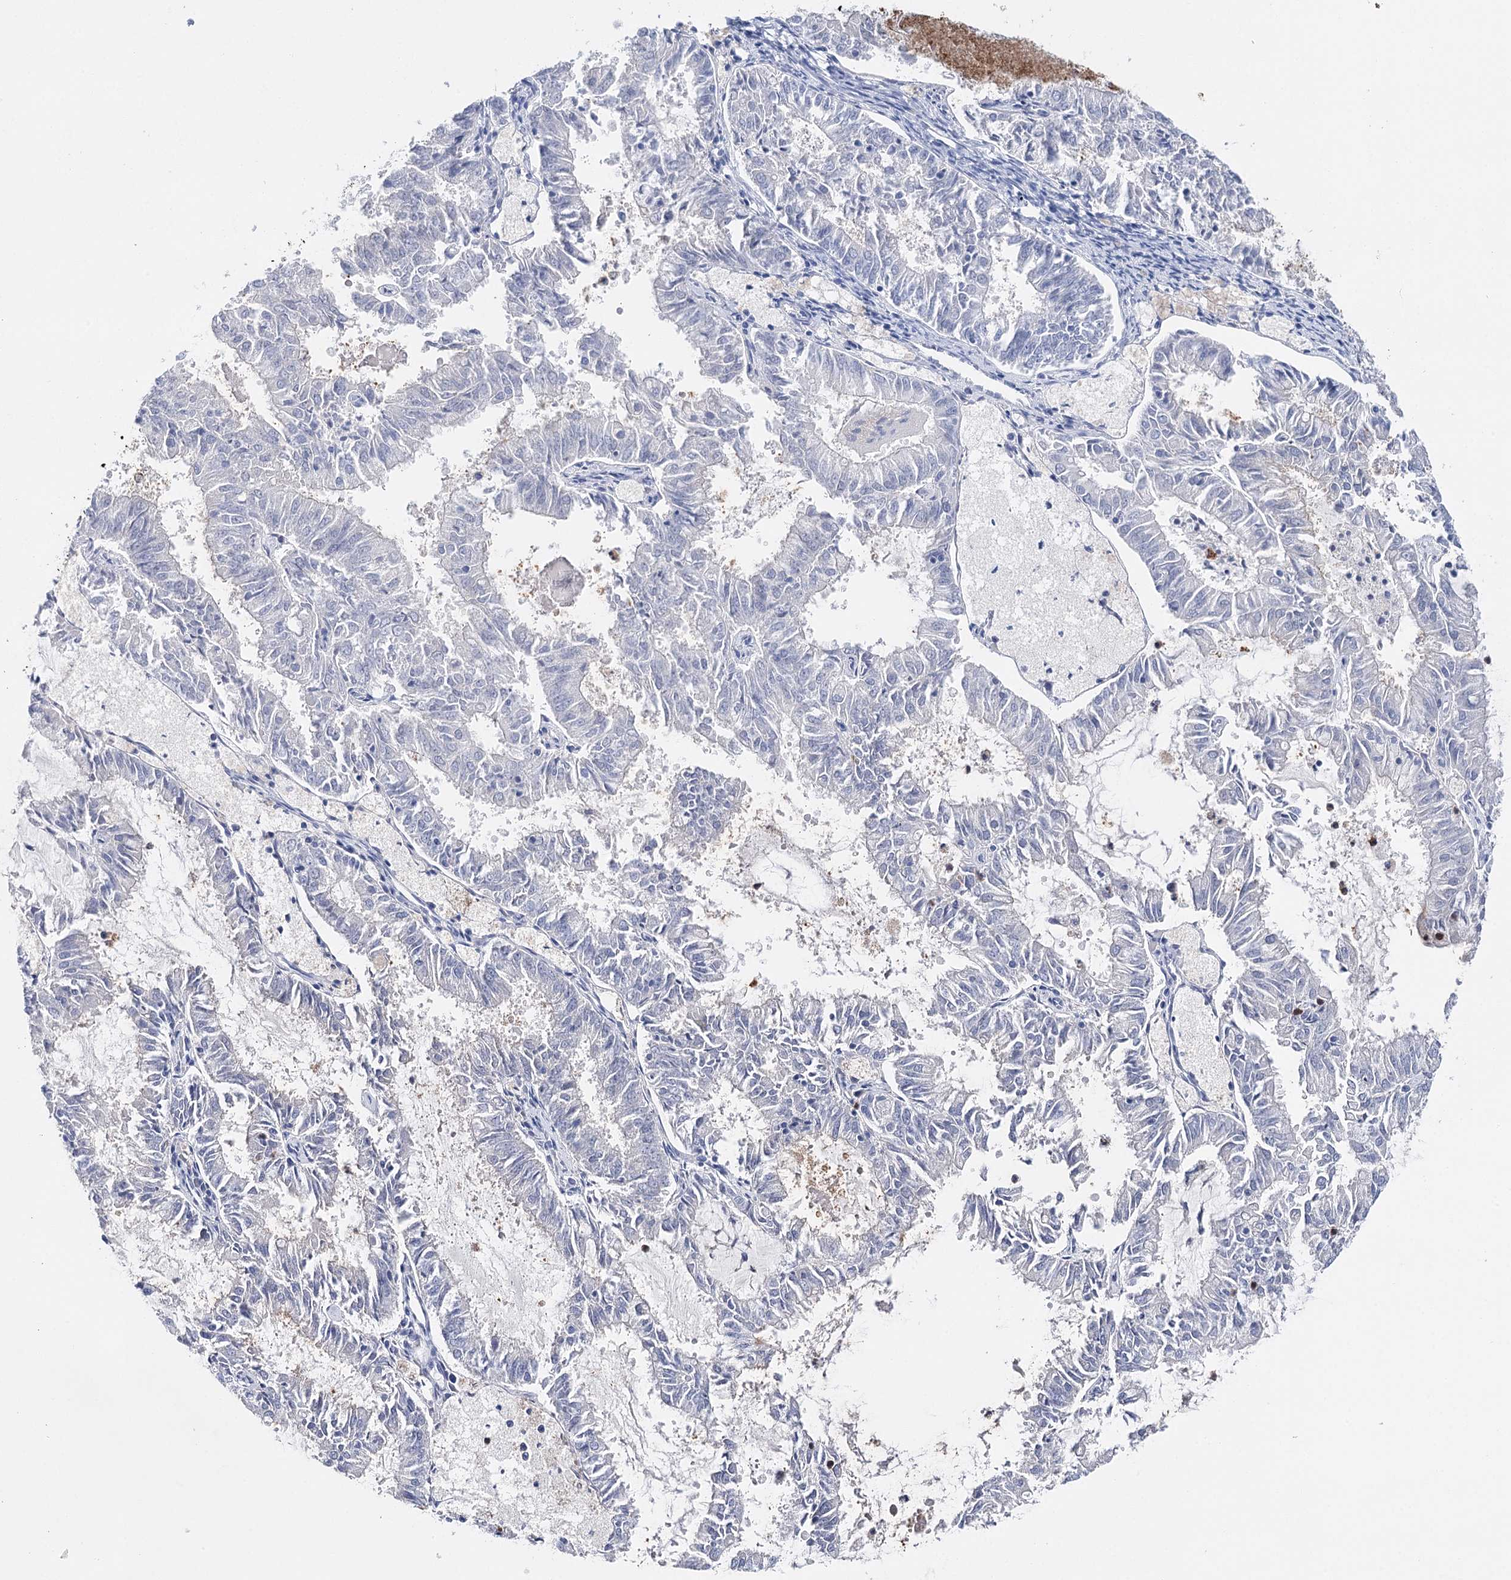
{"staining": {"intensity": "negative", "quantity": "none", "location": "none"}, "tissue": "endometrial cancer", "cell_type": "Tumor cells", "image_type": "cancer", "snomed": [{"axis": "morphology", "description": "Adenocarcinoma, NOS"}, {"axis": "topography", "description": "Endometrium"}], "caption": "IHC micrograph of human endometrial cancer stained for a protein (brown), which displays no expression in tumor cells.", "gene": "CEACAM8", "patient": {"sex": "female", "age": 57}}